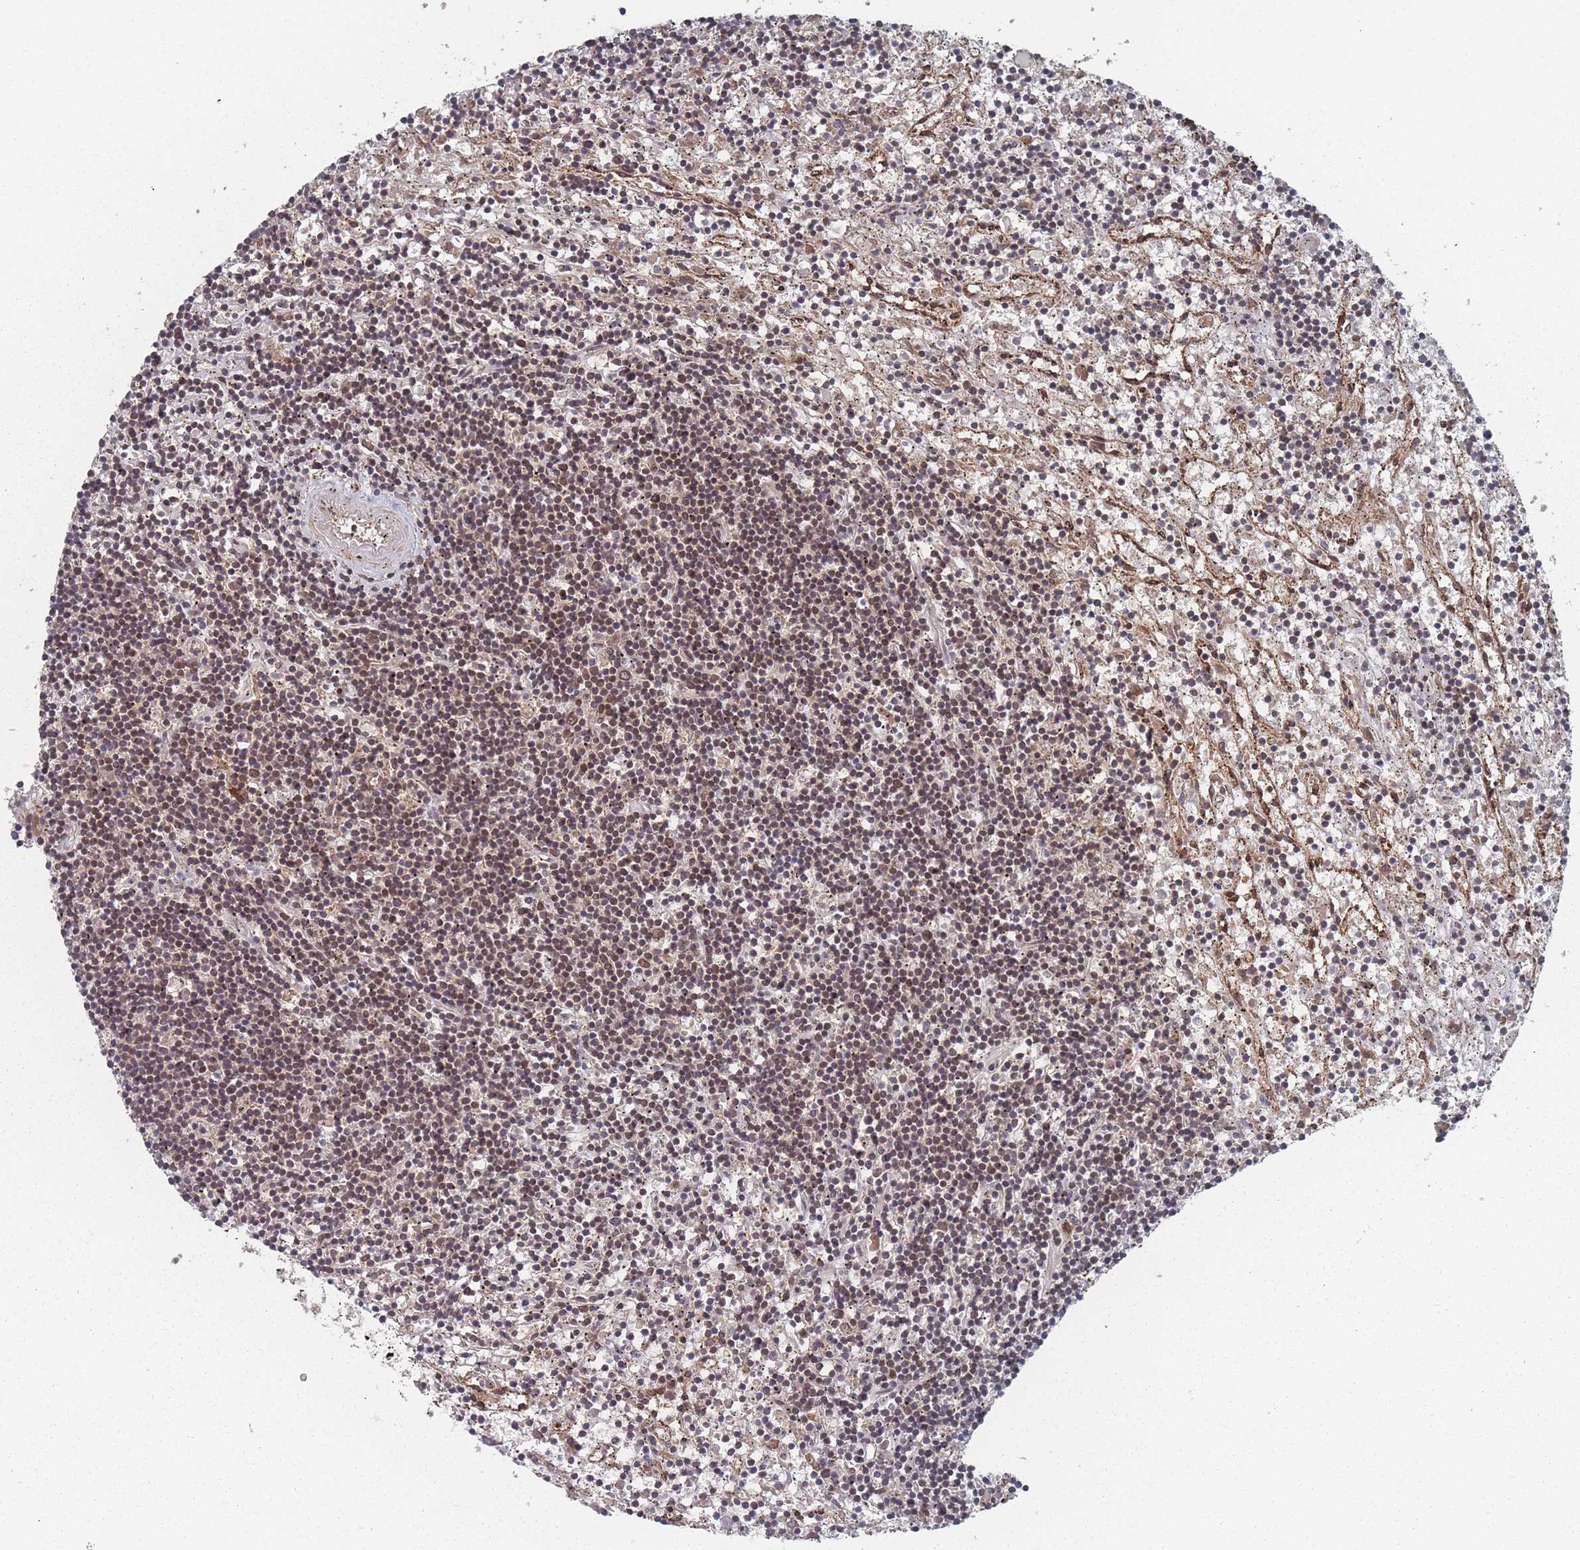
{"staining": {"intensity": "weak", "quantity": "25%-75%", "location": "nuclear"}, "tissue": "lymphoma", "cell_type": "Tumor cells", "image_type": "cancer", "snomed": [{"axis": "morphology", "description": "Malignant lymphoma, non-Hodgkin's type, Low grade"}, {"axis": "topography", "description": "Spleen"}], "caption": "A histopathology image of malignant lymphoma, non-Hodgkin's type (low-grade) stained for a protein displays weak nuclear brown staining in tumor cells.", "gene": "TBC1D25", "patient": {"sex": "male", "age": 76}}